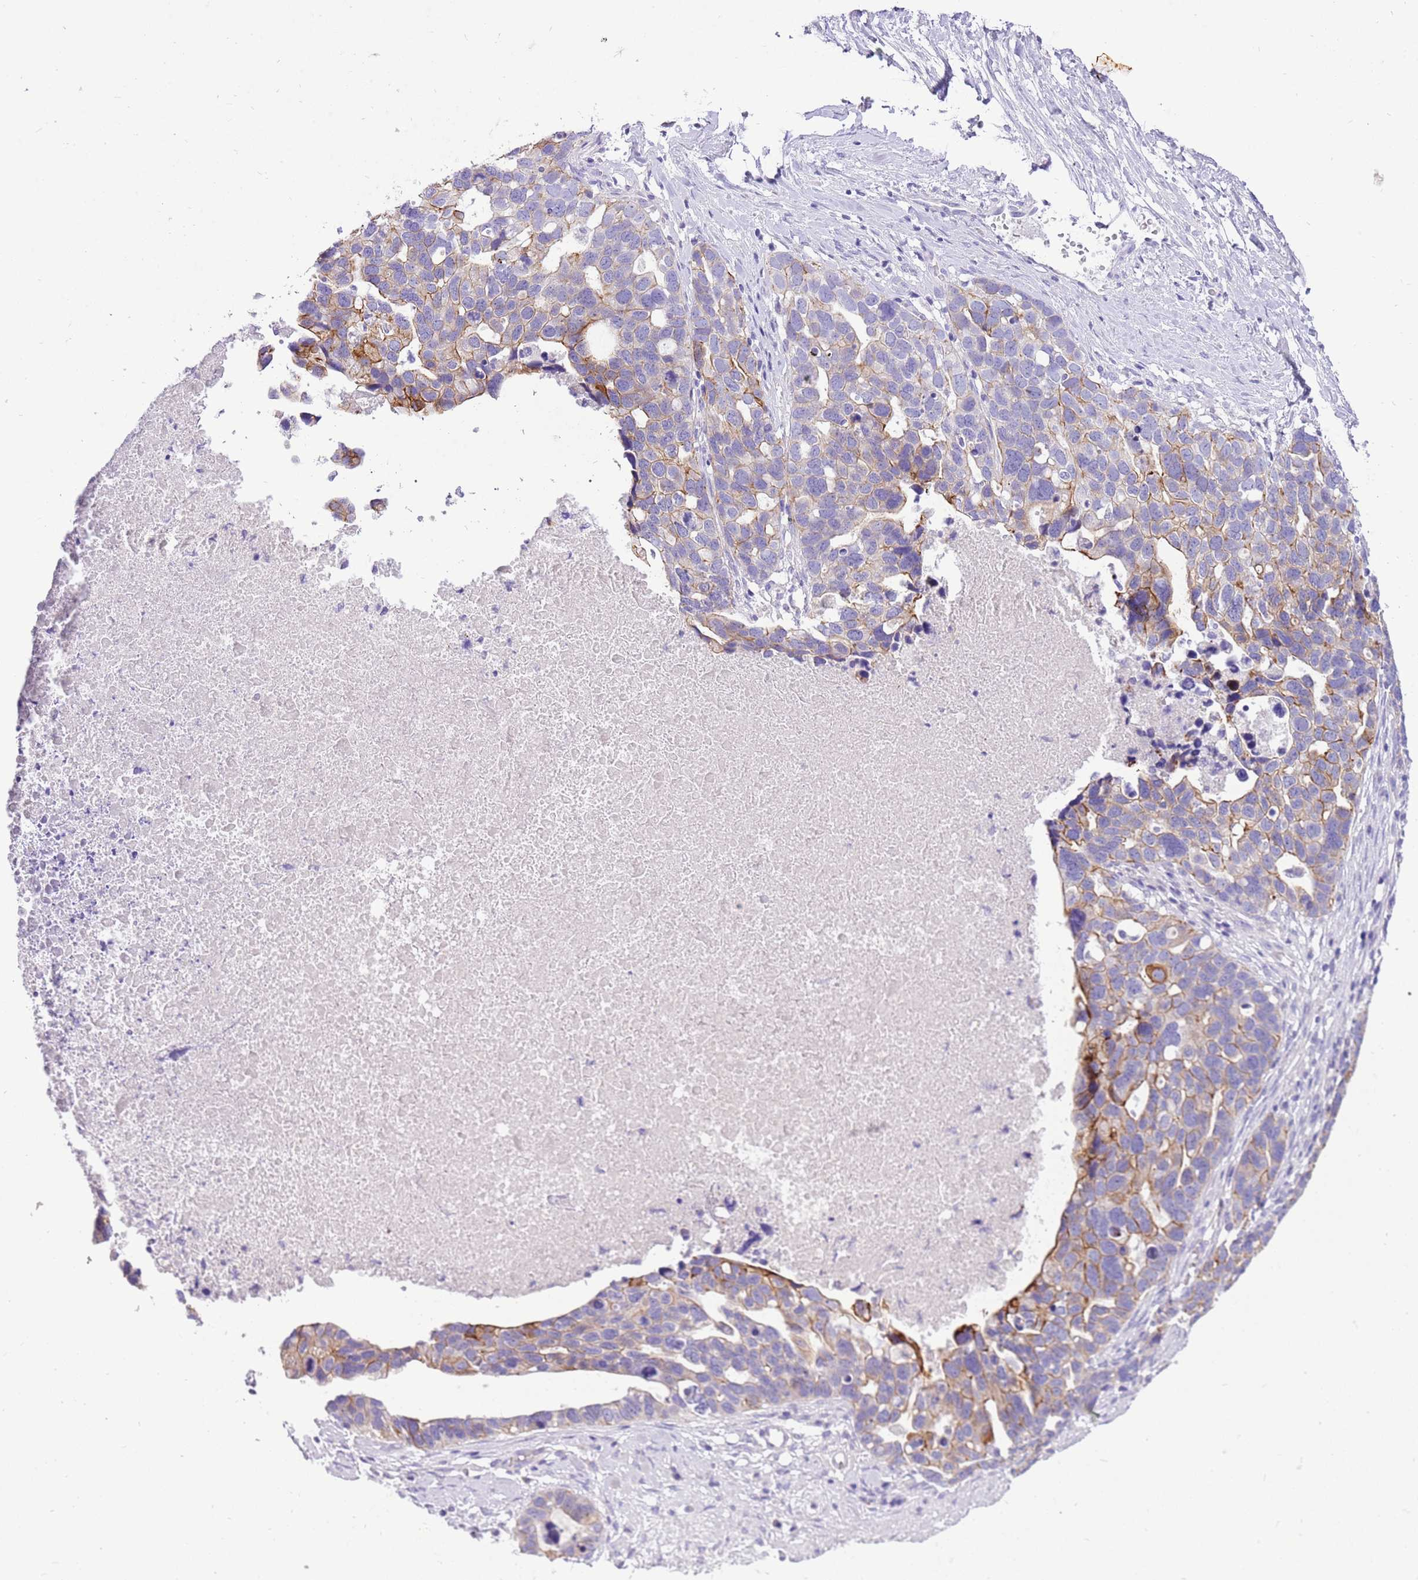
{"staining": {"intensity": "moderate", "quantity": "25%-75%", "location": "cytoplasmic/membranous"}, "tissue": "ovarian cancer", "cell_type": "Tumor cells", "image_type": "cancer", "snomed": [{"axis": "morphology", "description": "Cystadenocarcinoma, serous, NOS"}, {"axis": "topography", "description": "Ovary"}], "caption": "Moderate cytoplasmic/membranous protein positivity is present in approximately 25%-75% of tumor cells in ovarian cancer (serous cystadenocarcinoma).", "gene": "R3HDM4", "patient": {"sex": "female", "age": 54}}